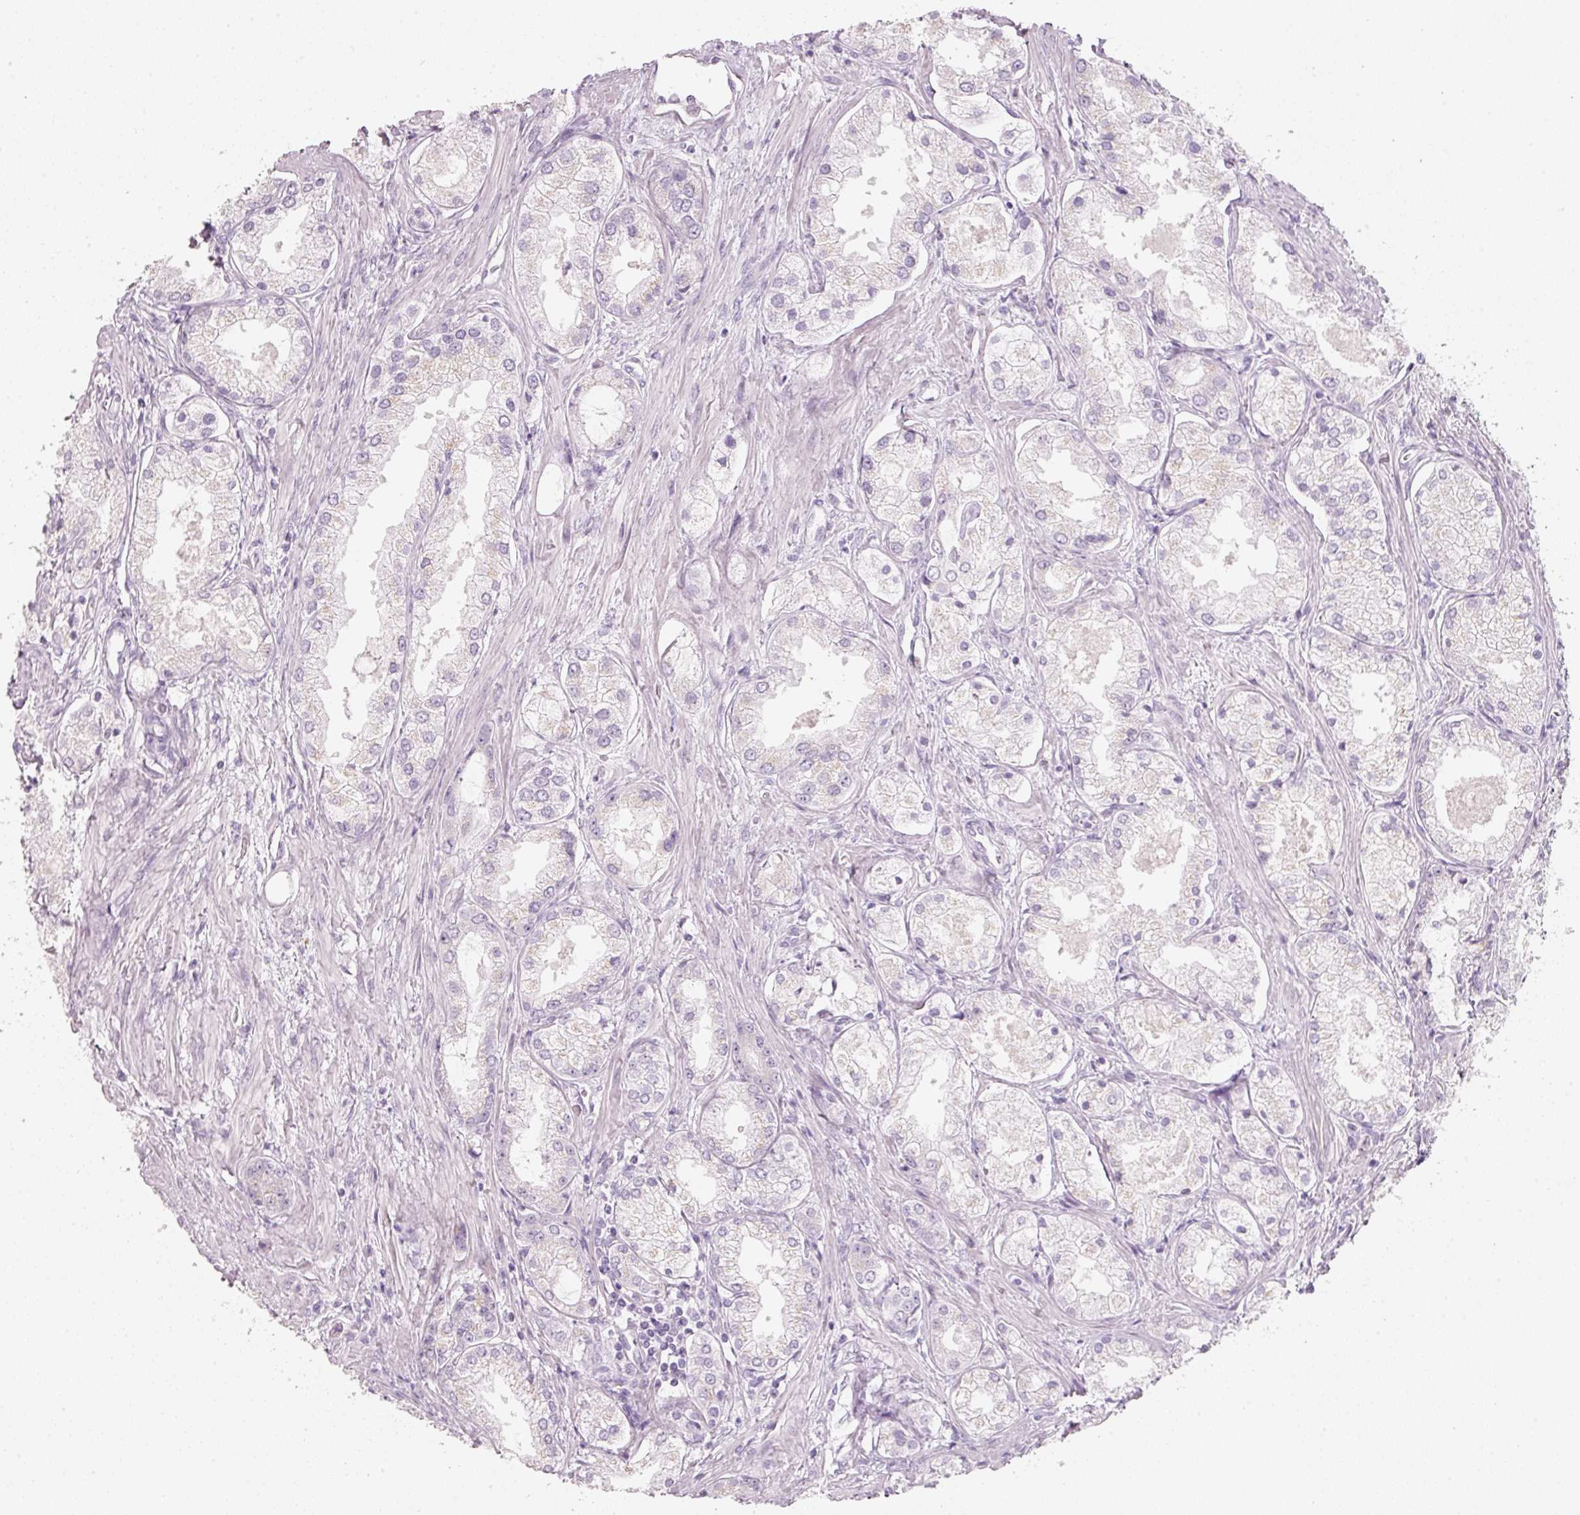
{"staining": {"intensity": "negative", "quantity": "none", "location": "none"}, "tissue": "prostate cancer", "cell_type": "Tumor cells", "image_type": "cancer", "snomed": [{"axis": "morphology", "description": "Adenocarcinoma, Low grade"}, {"axis": "topography", "description": "Prostate"}], "caption": "The micrograph demonstrates no significant positivity in tumor cells of prostate cancer. (DAB (3,3'-diaminobenzidine) immunohistochemistry, high magnification).", "gene": "ENSG00000206549", "patient": {"sex": "male", "age": 68}}